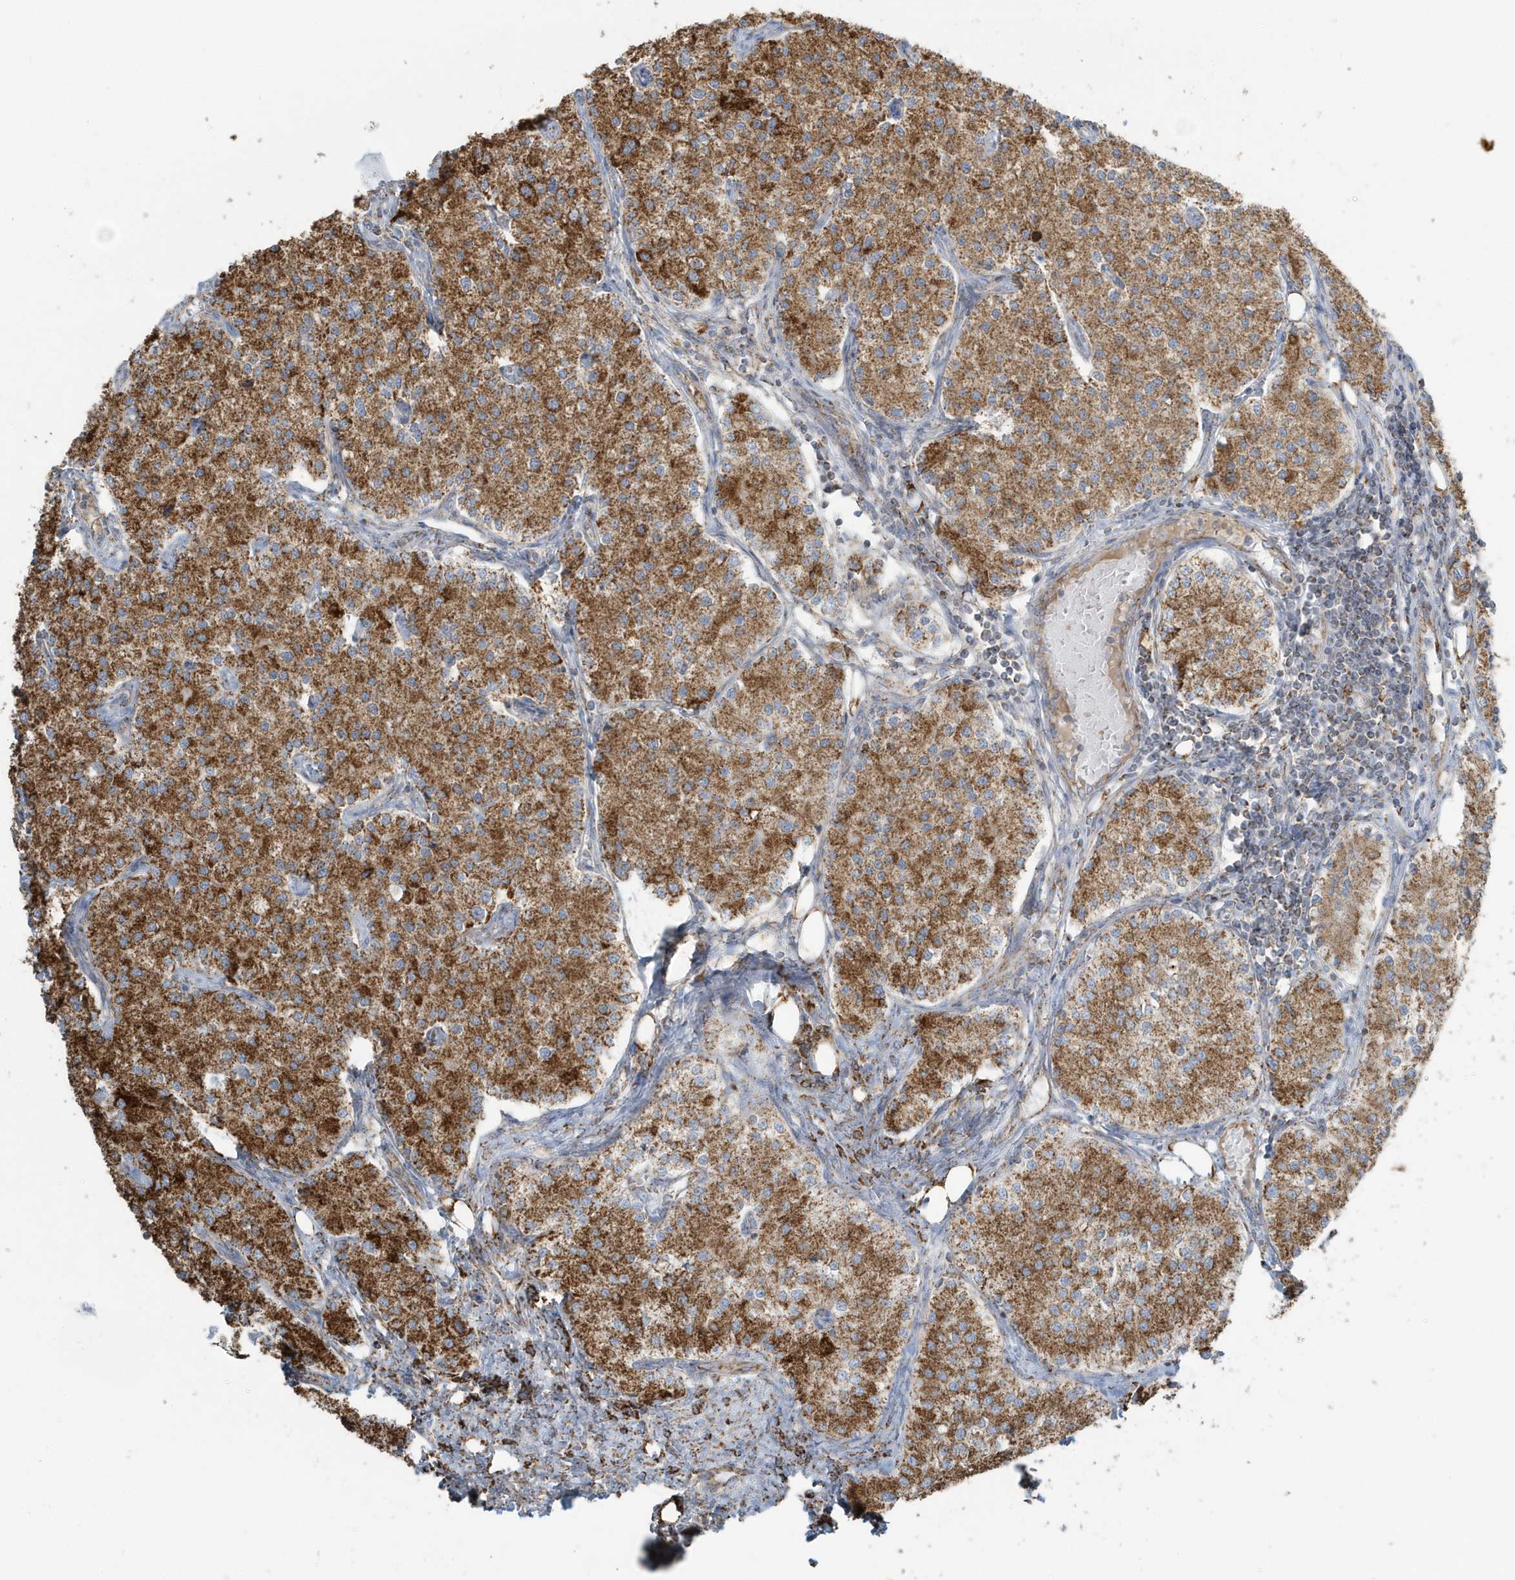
{"staining": {"intensity": "strong", "quantity": ">75%", "location": "cytoplasmic/membranous"}, "tissue": "carcinoid", "cell_type": "Tumor cells", "image_type": "cancer", "snomed": [{"axis": "morphology", "description": "Carcinoid, malignant, NOS"}, {"axis": "topography", "description": "Colon"}], "caption": "Approximately >75% of tumor cells in carcinoid (malignant) show strong cytoplasmic/membranous protein positivity as visualized by brown immunohistochemical staining.", "gene": "RAB11FIP3", "patient": {"sex": "female", "age": 52}}